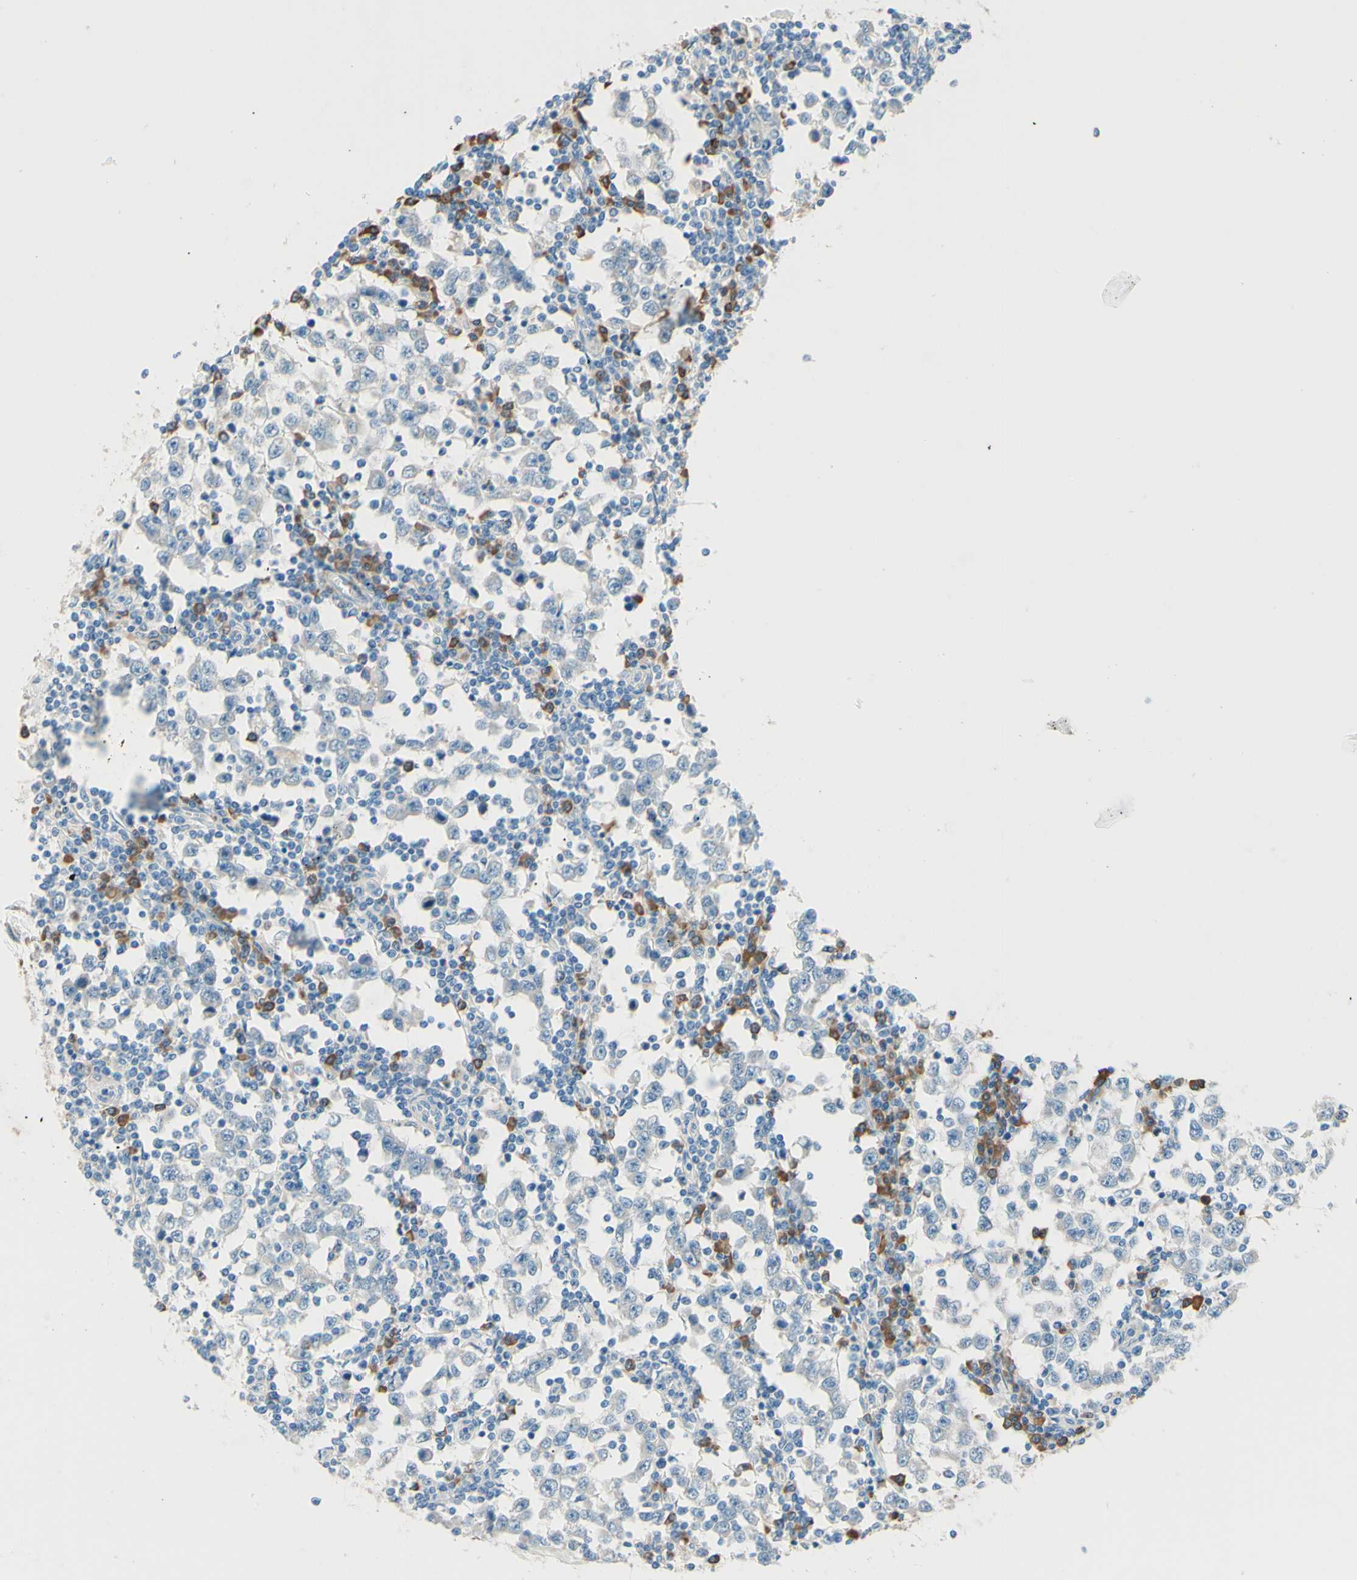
{"staining": {"intensity": "negative", "quantity": "none", "location": "none"}, "tissue": "testis cancer", "cell_type": "Tumor cells", "image_type": "cancer", "snomed": [{"axis": "morphology", "description": "Seminoma, NOS"}, {"axis": "topography", "description": "Testis"}], "caption": "A high-resolution image shows immunohistochemistry staining of testis seminoma, which demonstrates no significant staining in tumor cells.", "gene": "PASD1", "patient": {"sex": "male", "age": 65}}